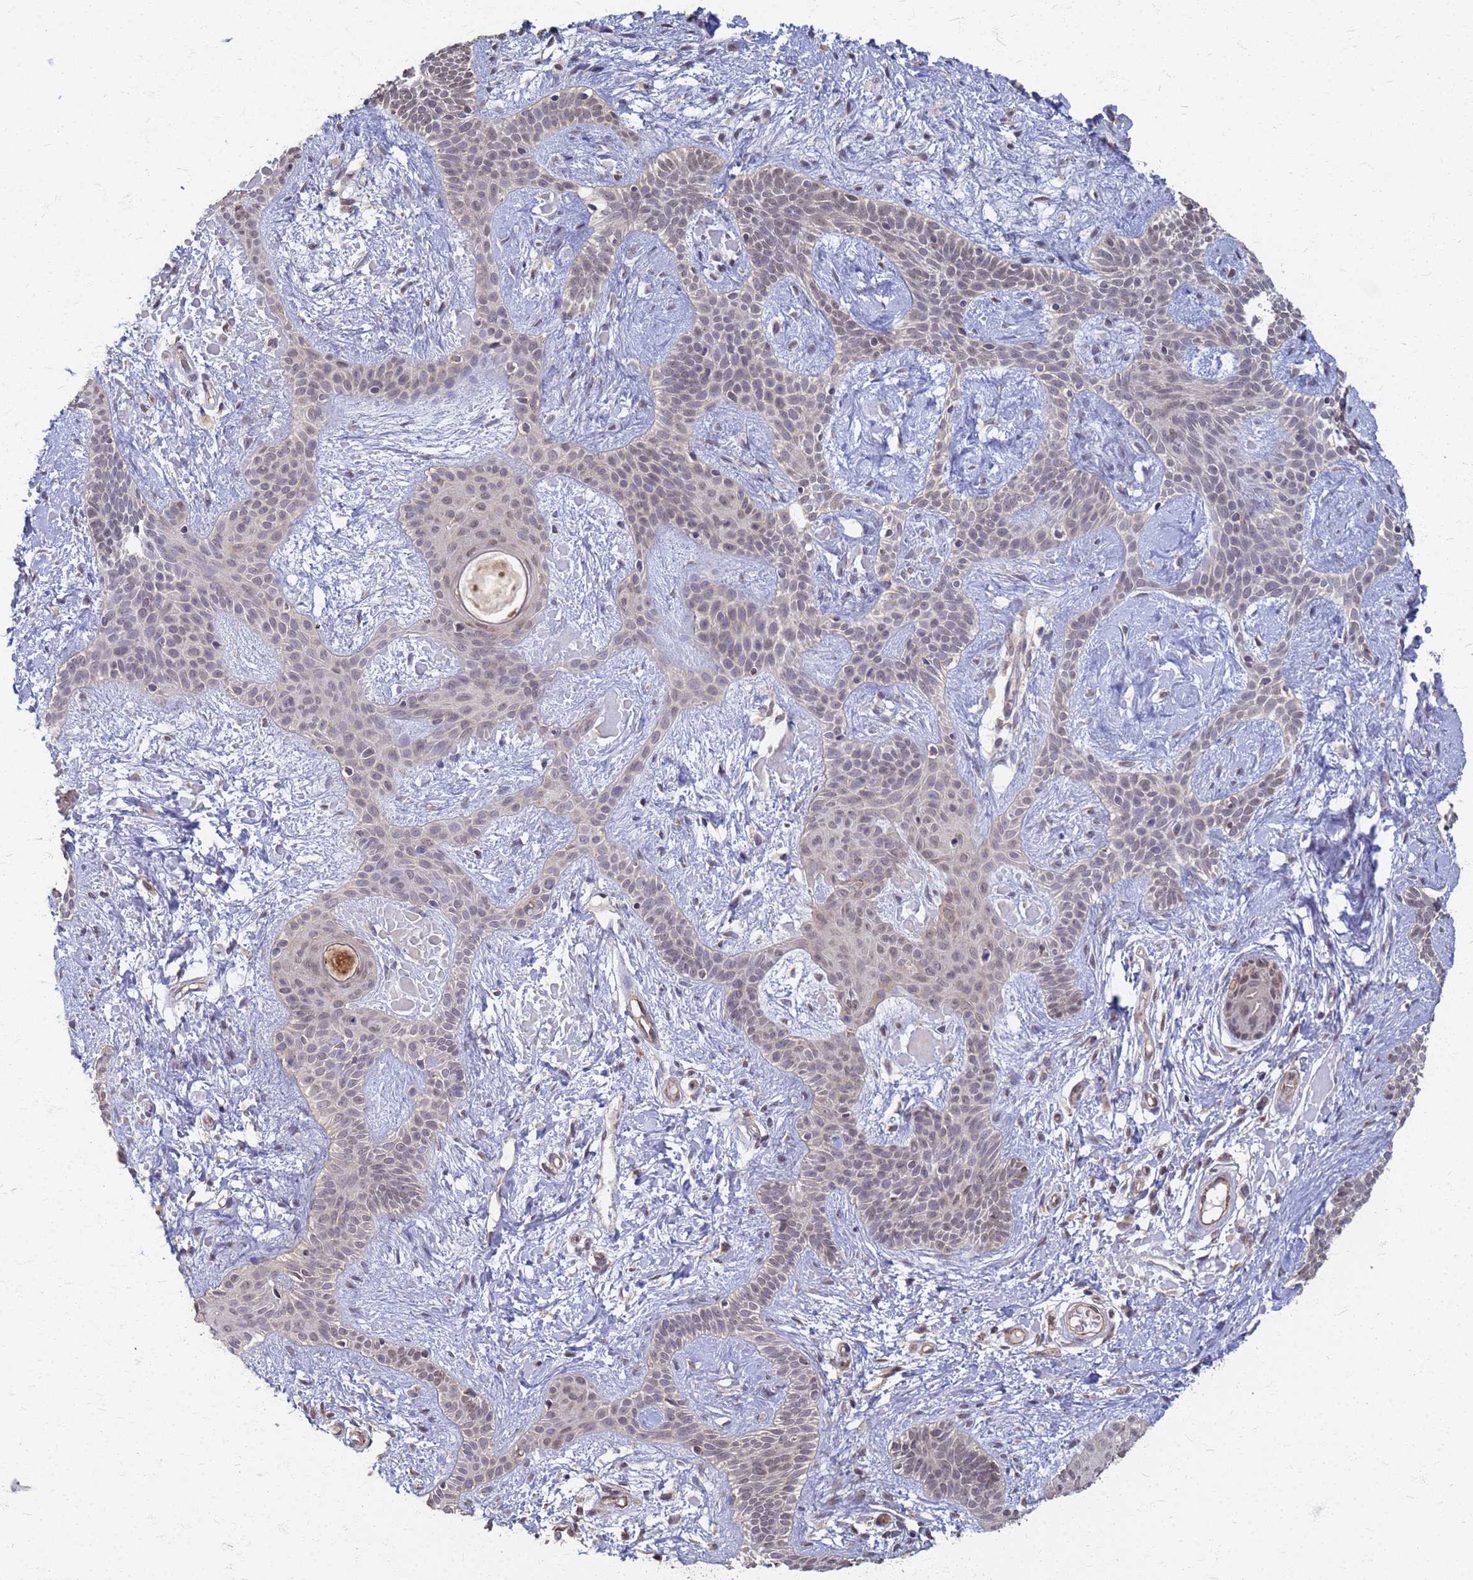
{"staining": {"intensity": "weak", "quantity": "25%-75%", "location": "nuclear"}, "tissue": "skin cancer", "cell_type": "Tumor cells", "image_type": "cancer", "snomed": [{"axis": "morphology", "description": "Basal cell carcinoma"}, {"axis": "topography", "description": "Skin"}], "caption": "Human basal cell carcinoma (skin) stained with a protein marker shows weak staining in tumor cells.", "gene": "ITGB4", "patient": {"sex": "male", "age": 78}}